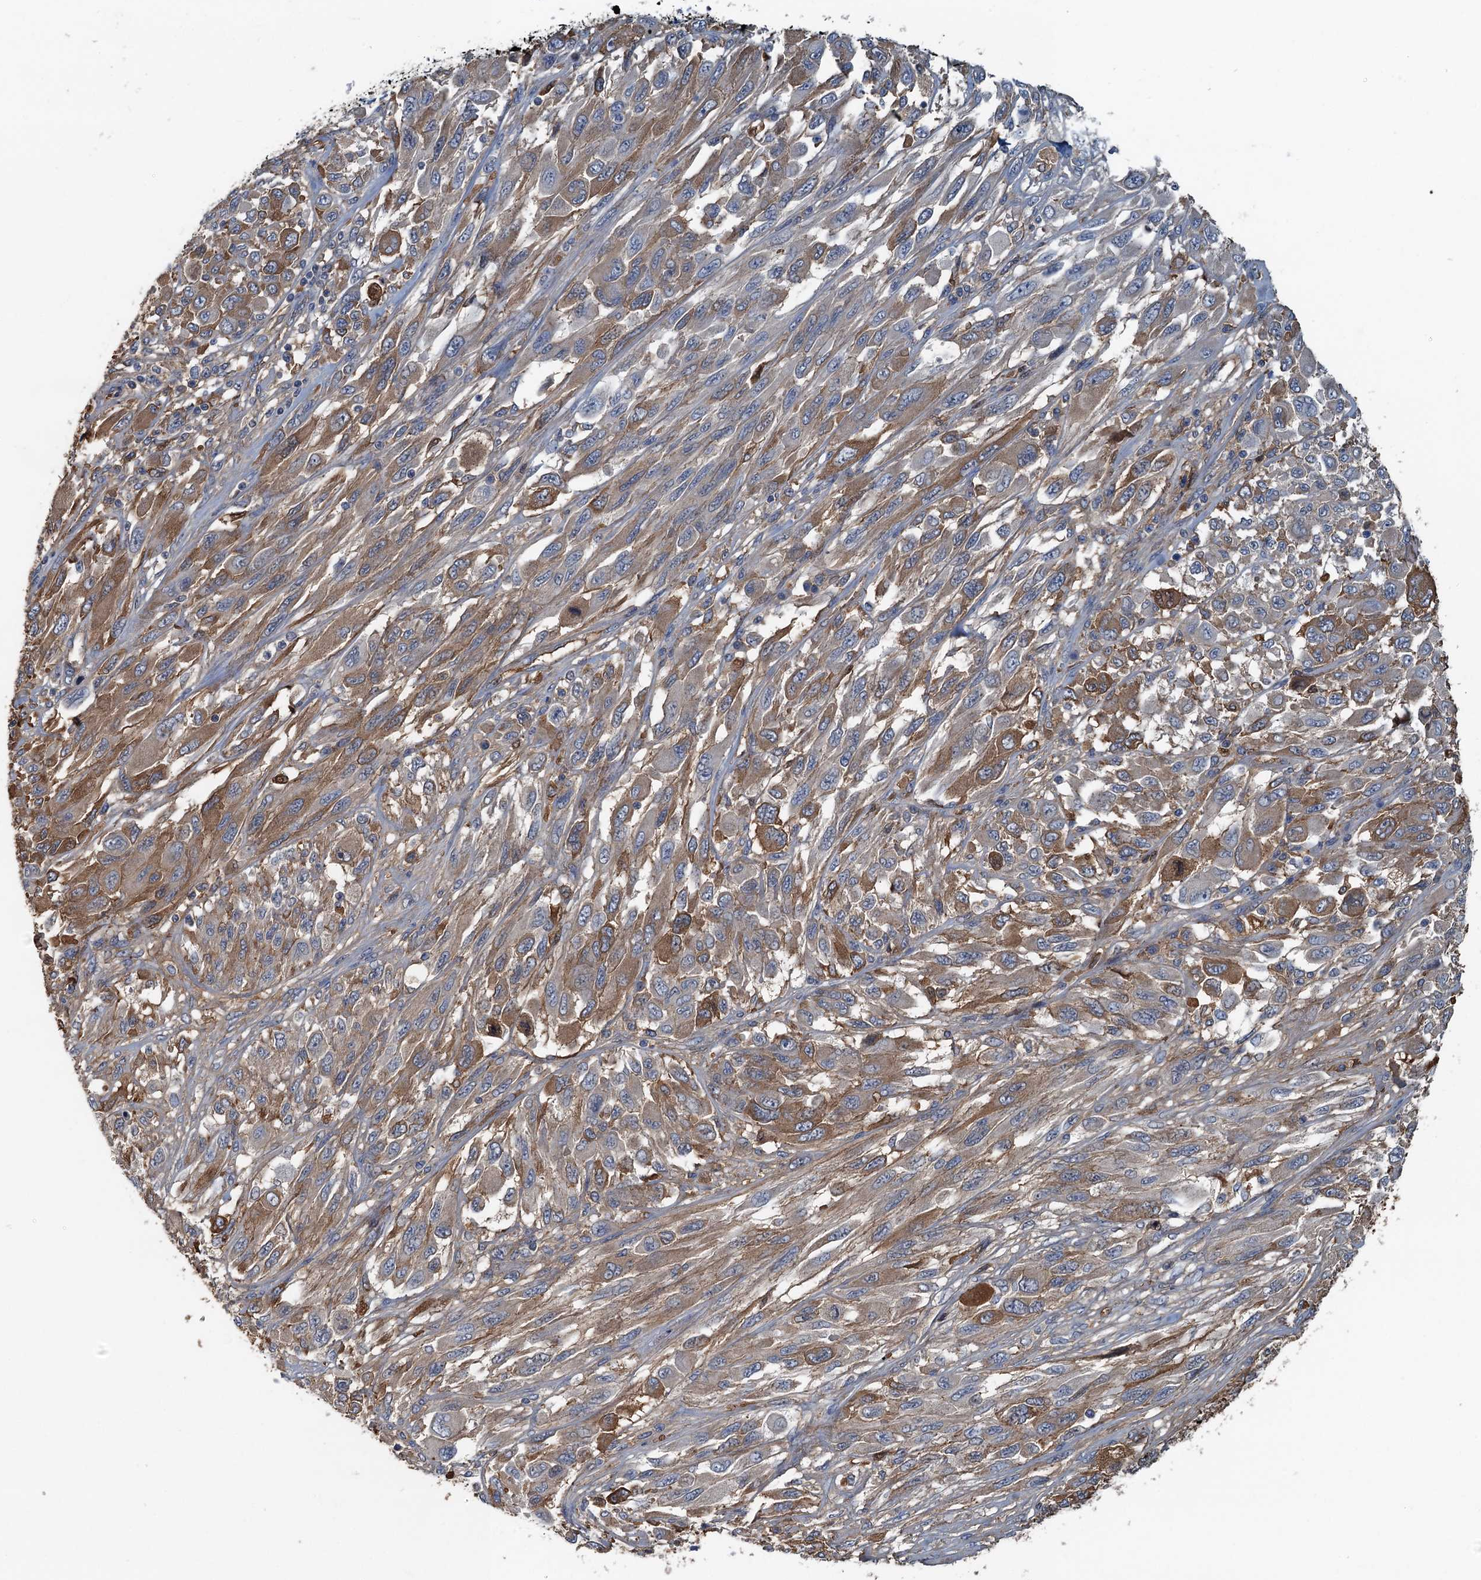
{"staining": {"intensity": "moderate", "quantity": ">75%", "location": "cytoplasmic/membranous"}, "tissue": "melanoma", "cell_type": "Tumor cells", "image_type": "cancer", "snomed": [{"axis": "morphology", "description": "Malignant melanoma, NOS"}, {"axis": "topography", "description": "Skin"}], "caption": "This micrograph demonstrates immunohistochemistry (IHC) staining of melanoma, with medium moderate cytoplasmic/membranous expression in about >75% of tumor cells.", "gene": "LSM14B", "patient": {"sex": "female", "age": 91}}